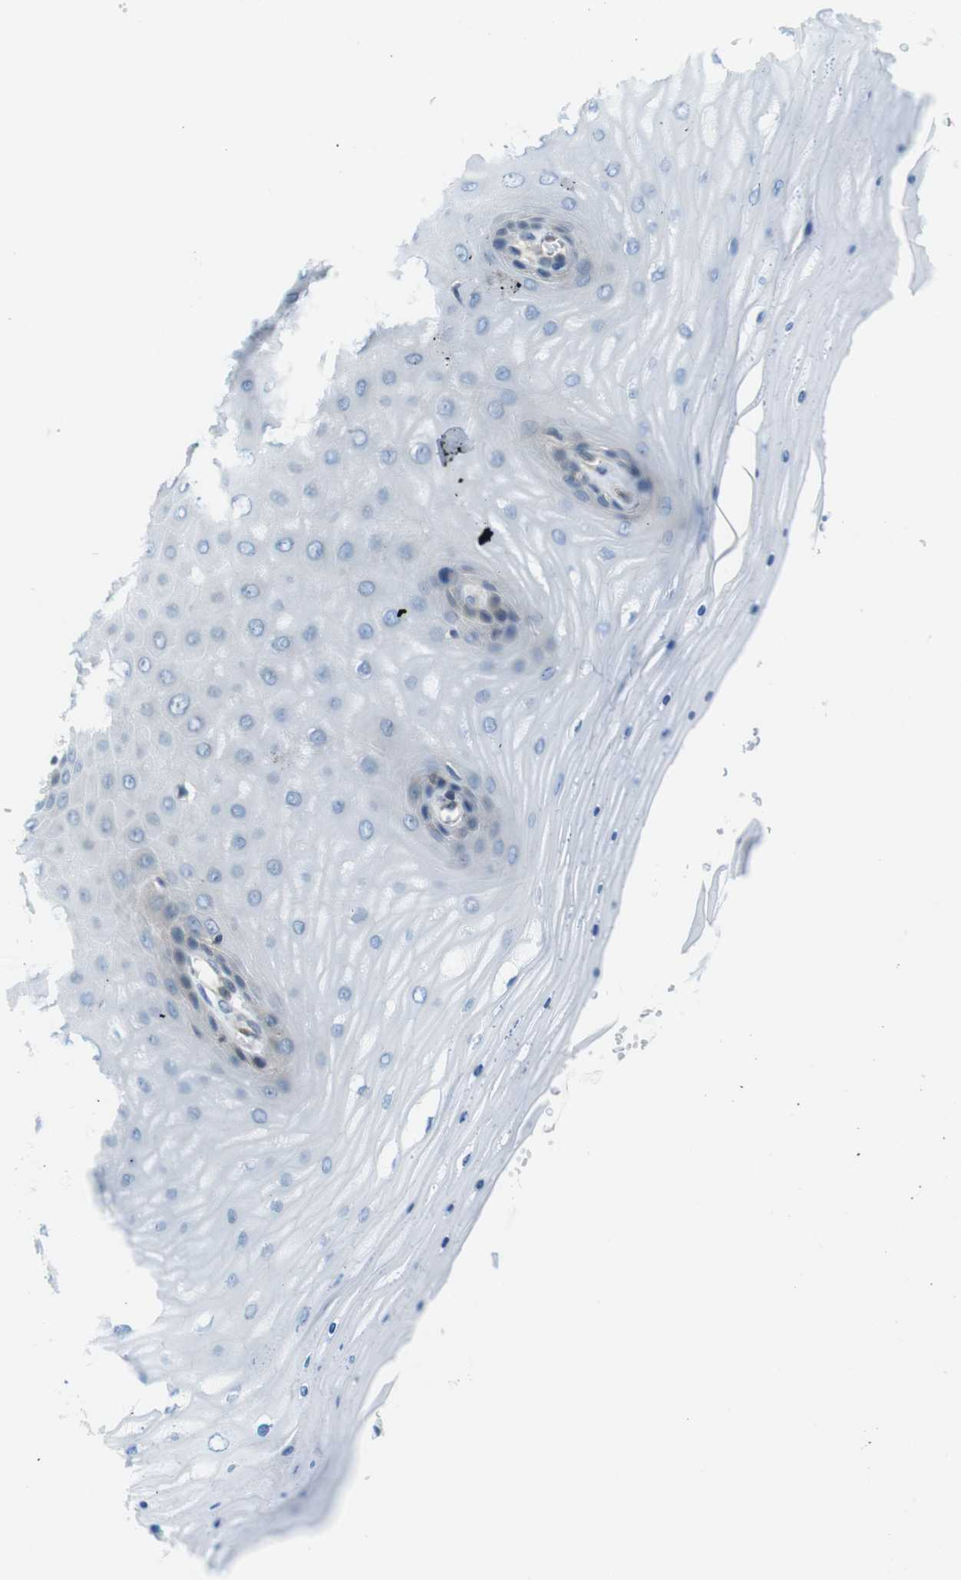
{"staining": {"intensity": "moderate", "quantity": ">75%", "location": "cytoplasmic/membranous"}, "tissue": "cervix", "cell_type": "Glandular cells", "image_type": "normal", "snomed": [{"axis": "morphology", "description": "Normal tissue, NOS"}, {"axis": "topography", "description": "Cervix"}], "caption": "This image reveals immunohistochemistry staining of normal human cervix, with medium moderate cytoplasmic/membranous expression in about >75% of glandular cells.", "gene": "TES", "patient": {"sex": "female", "age": 55}}